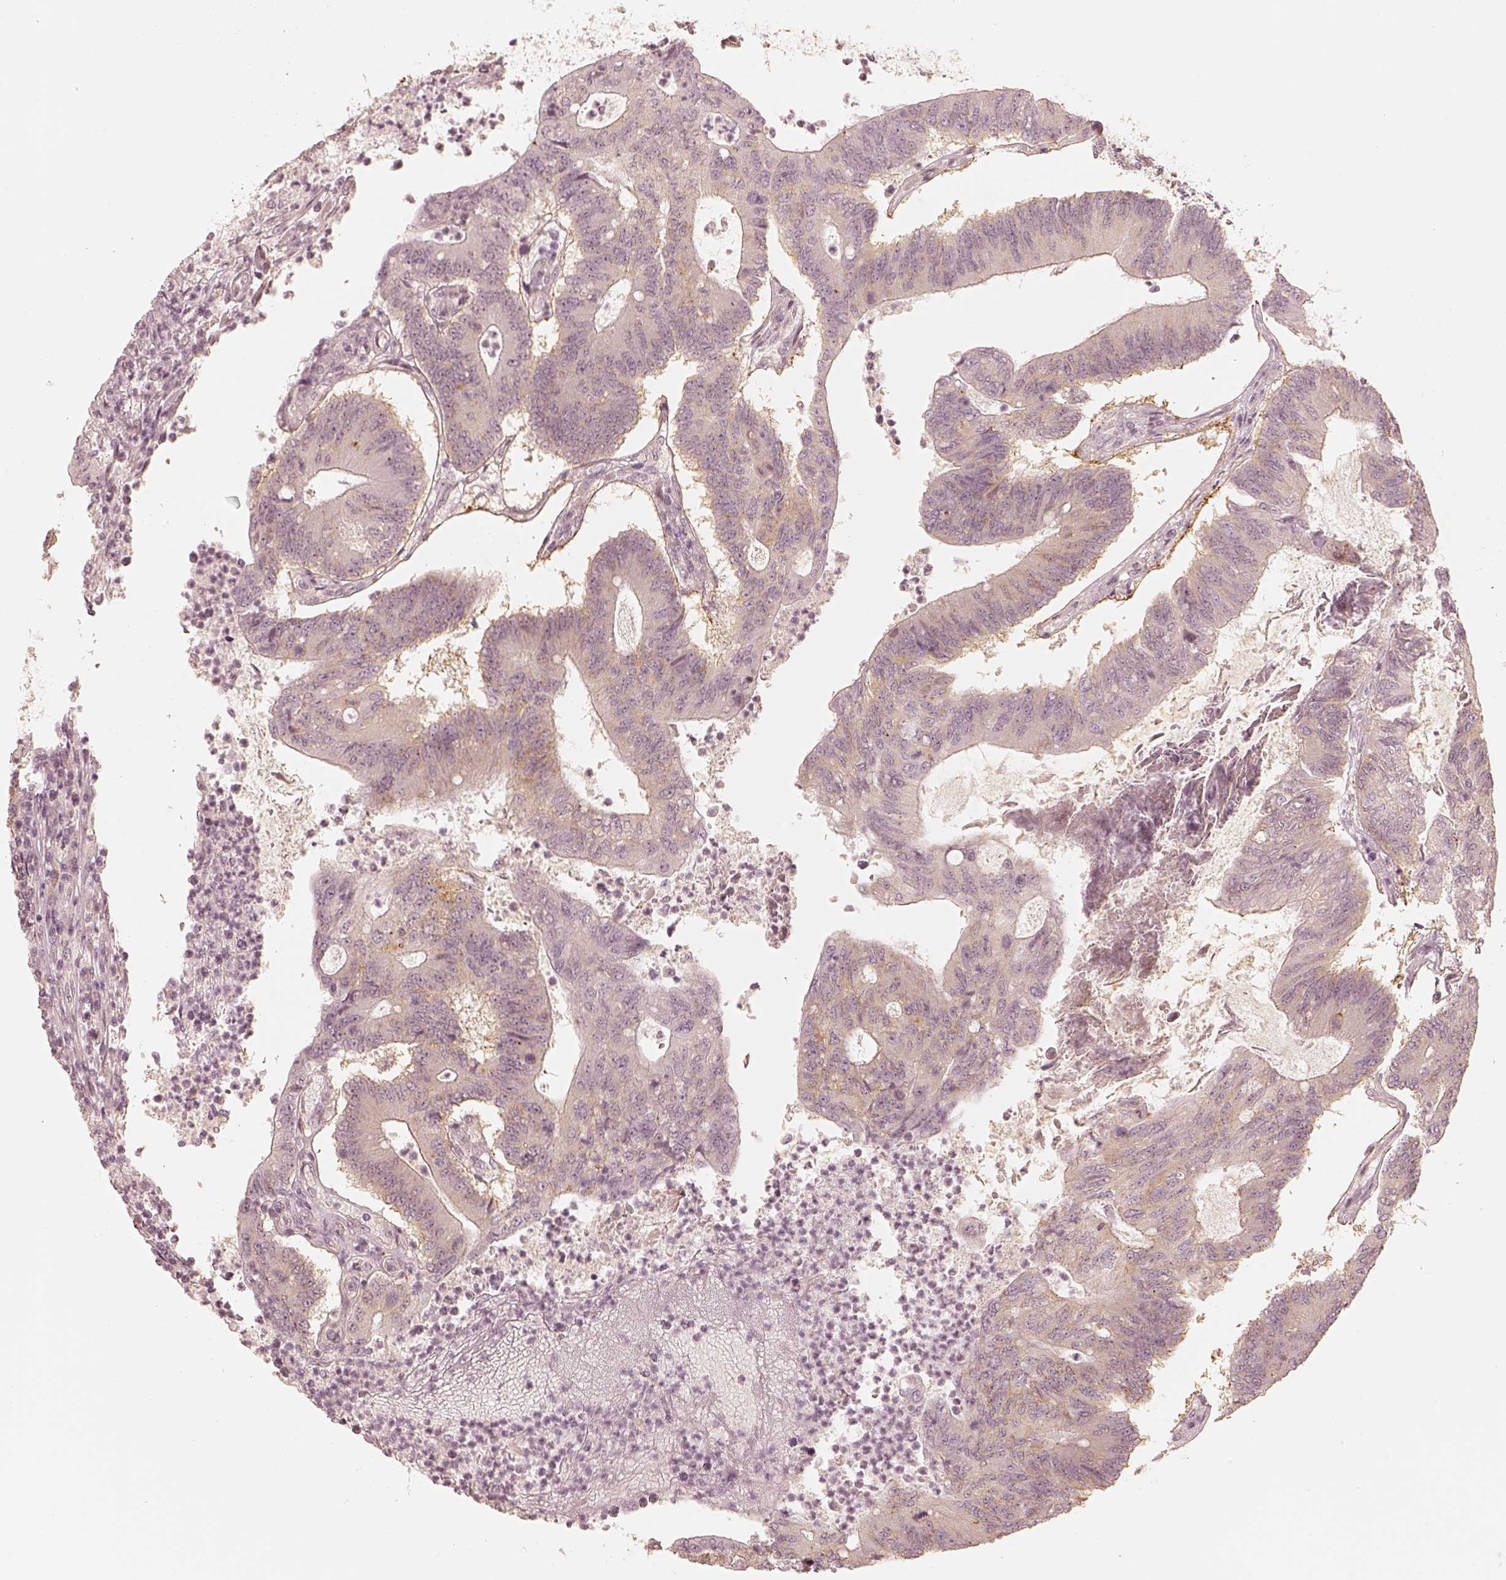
{"staining": {"intensity": "moderate", "quantity": "<25%", "location": "cytoplasmic/membranous"}, "tissue": "colorectal cancer", "cell_type": "Tumor cells", "image_type": "cancer", "snomed": [{"axis": "morphology", "description": "Adenocarcinoma, NOS"}, {"axis": "topography", "description": "Colon"}], "caption": "Immunohistochemistry image of neoplastic tissue: colorectal cancer stained using immunohistochemistry demonstrates low levels of moderate protein expression localized specifically in the cytoplasmic/membranous of tumor cells, appearing as a cytoplasmic/membranous brown color.", "gene": "GORASP2", "patient": {"sex": "female", "age": 70}}